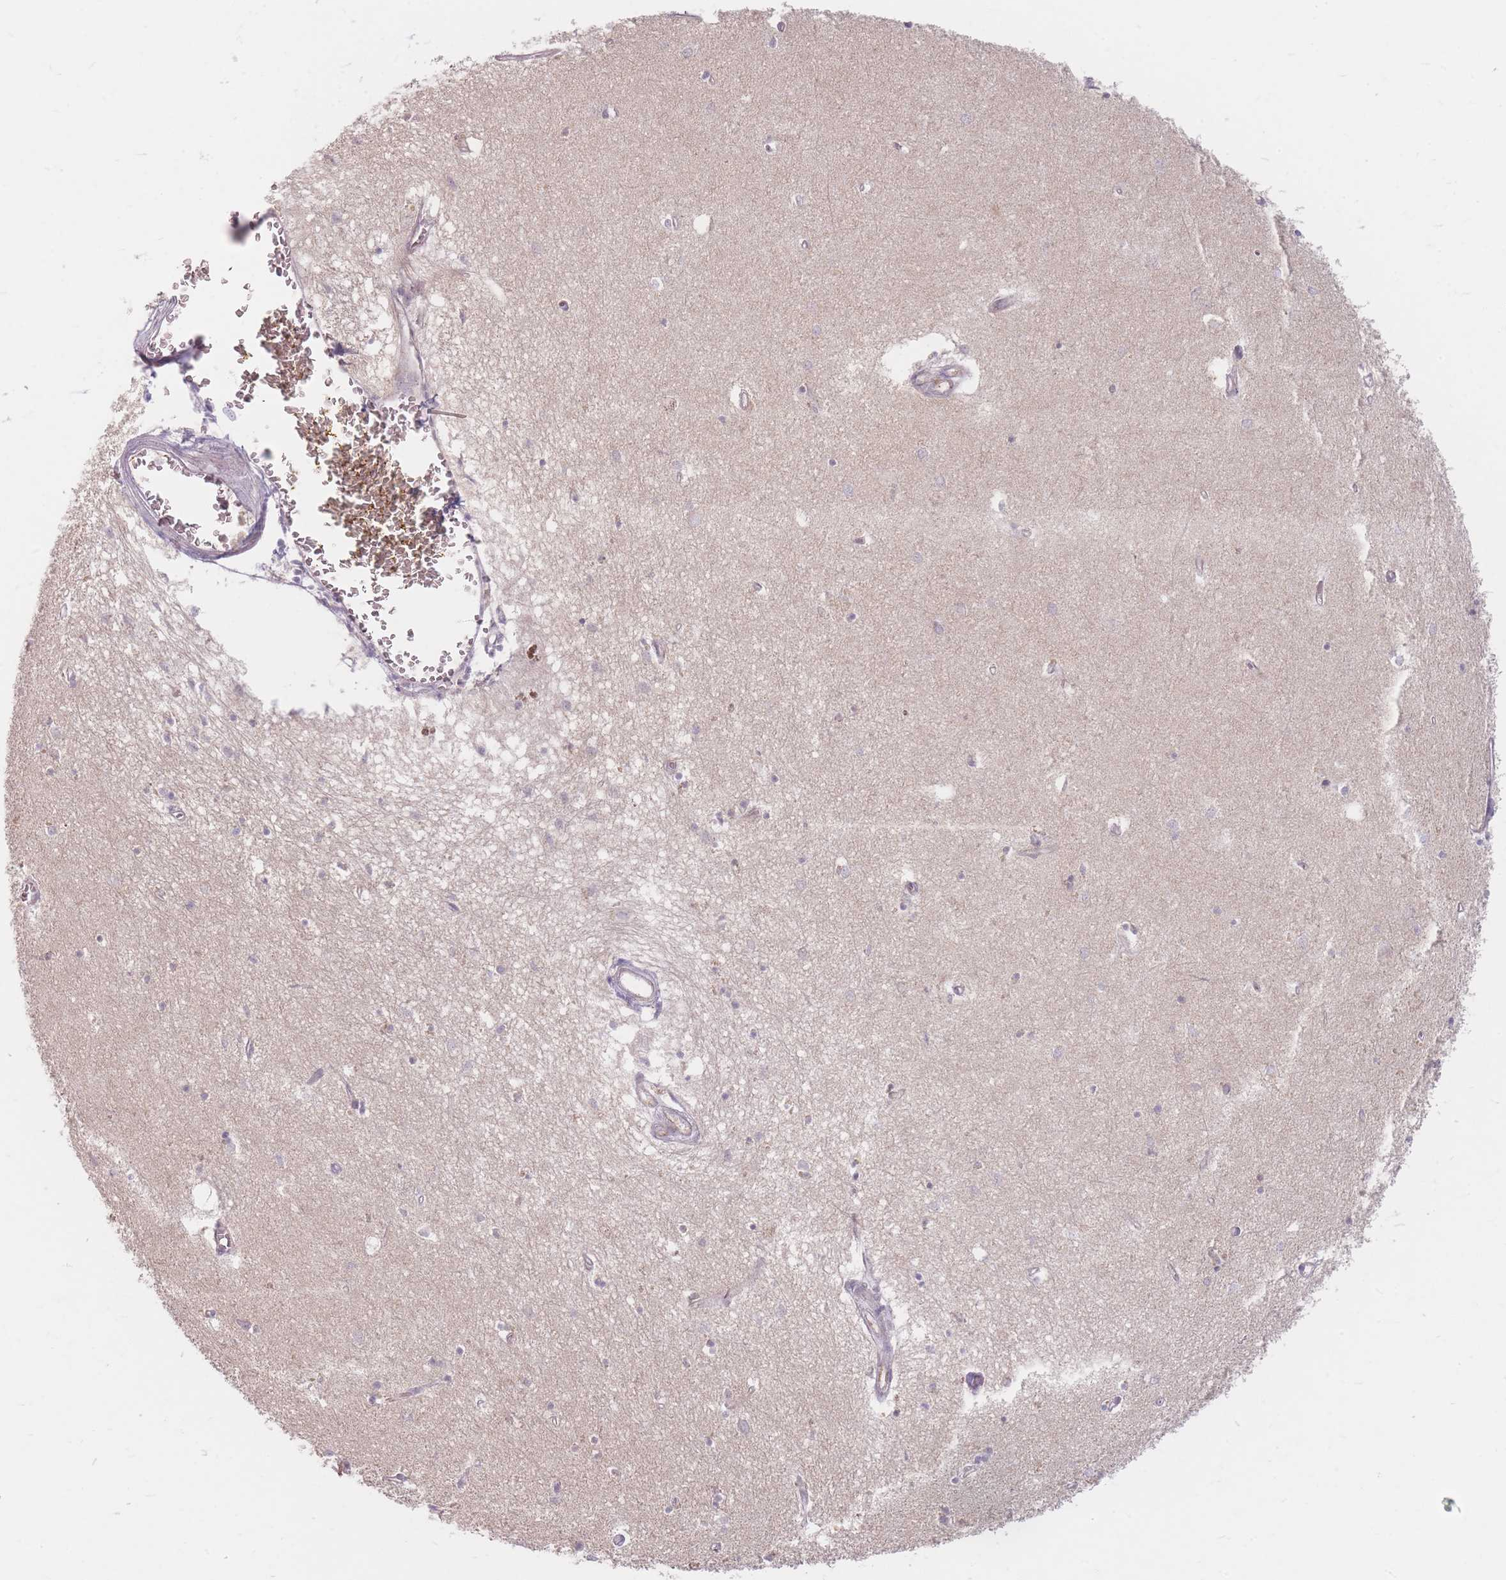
{"staining": {"intensity": "negative", "quantity": "none", "location": "none"}, "tissue": "hippocampus", "cell_type": "Glial cells", "image_type": "normal", "snomed": [{"axis": "morphology", "description": "Normal tissue, NOS"}, {"axis": "topography", "description": "Hippocampus"}], "caption": "DAB immunohistochemical staining of unremarkable human hippocampus shows no significant expression in glial cells.", "gene": "GABRA6", "patient": {"sex": "female", "age": 64}}